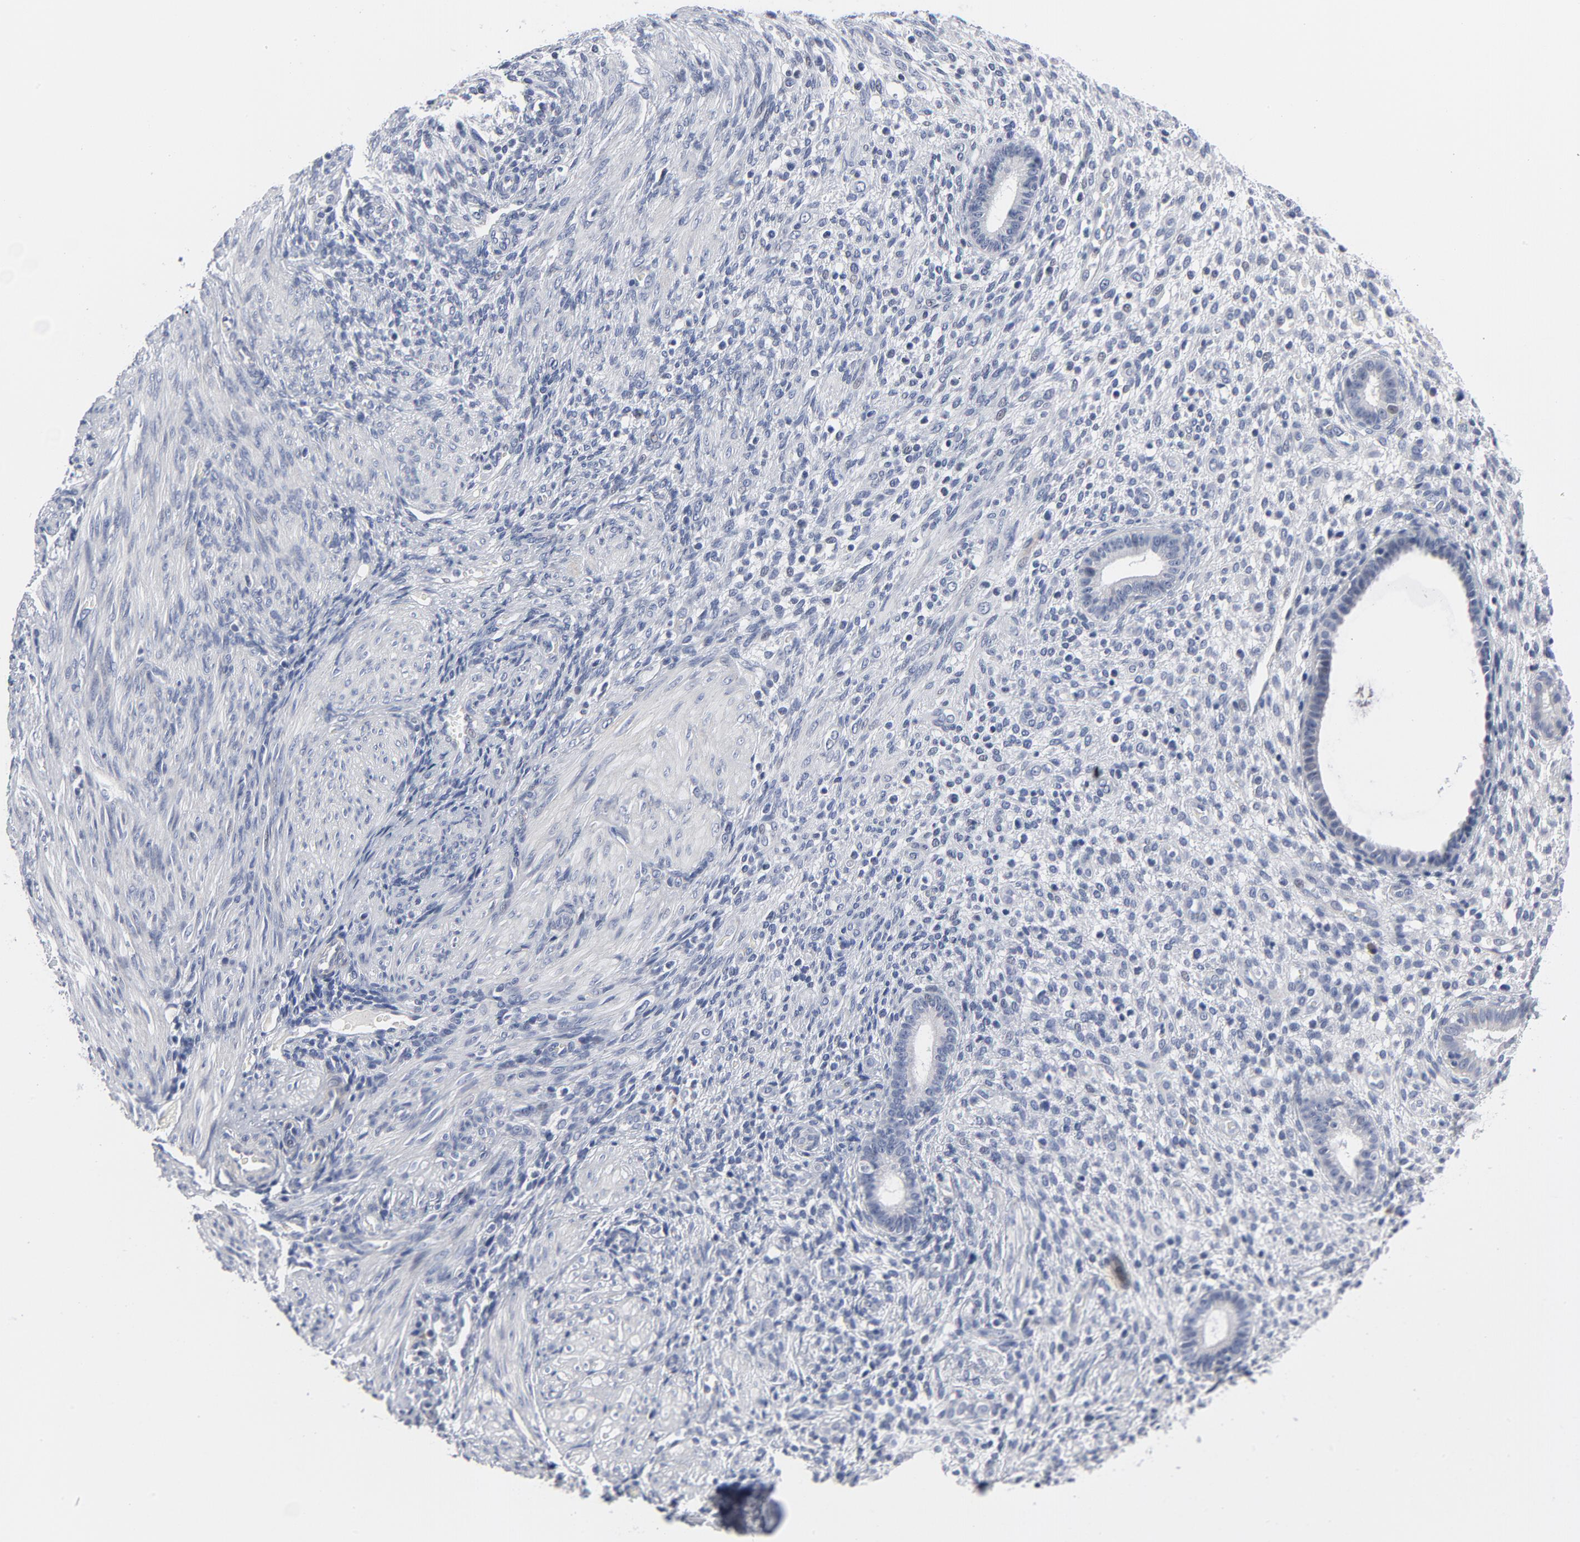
{"staining": {"intensity": "negative", "quantity": "none", "location": "none"}, "tissue": "endometrium", "cell_type": "Cells in endometrial stroma", "image_type": "normal", "snomed": [{"axis": "morphology", "description": "Normal tissue, NOS"}, {"axis": "topography", "description": "Endometrium"}], "caption": "There is no significant positivity in cells in endometrial stroma of endometrium.", "gene": "KCNK13", "patient": {"sex": "female", "age": 72}}